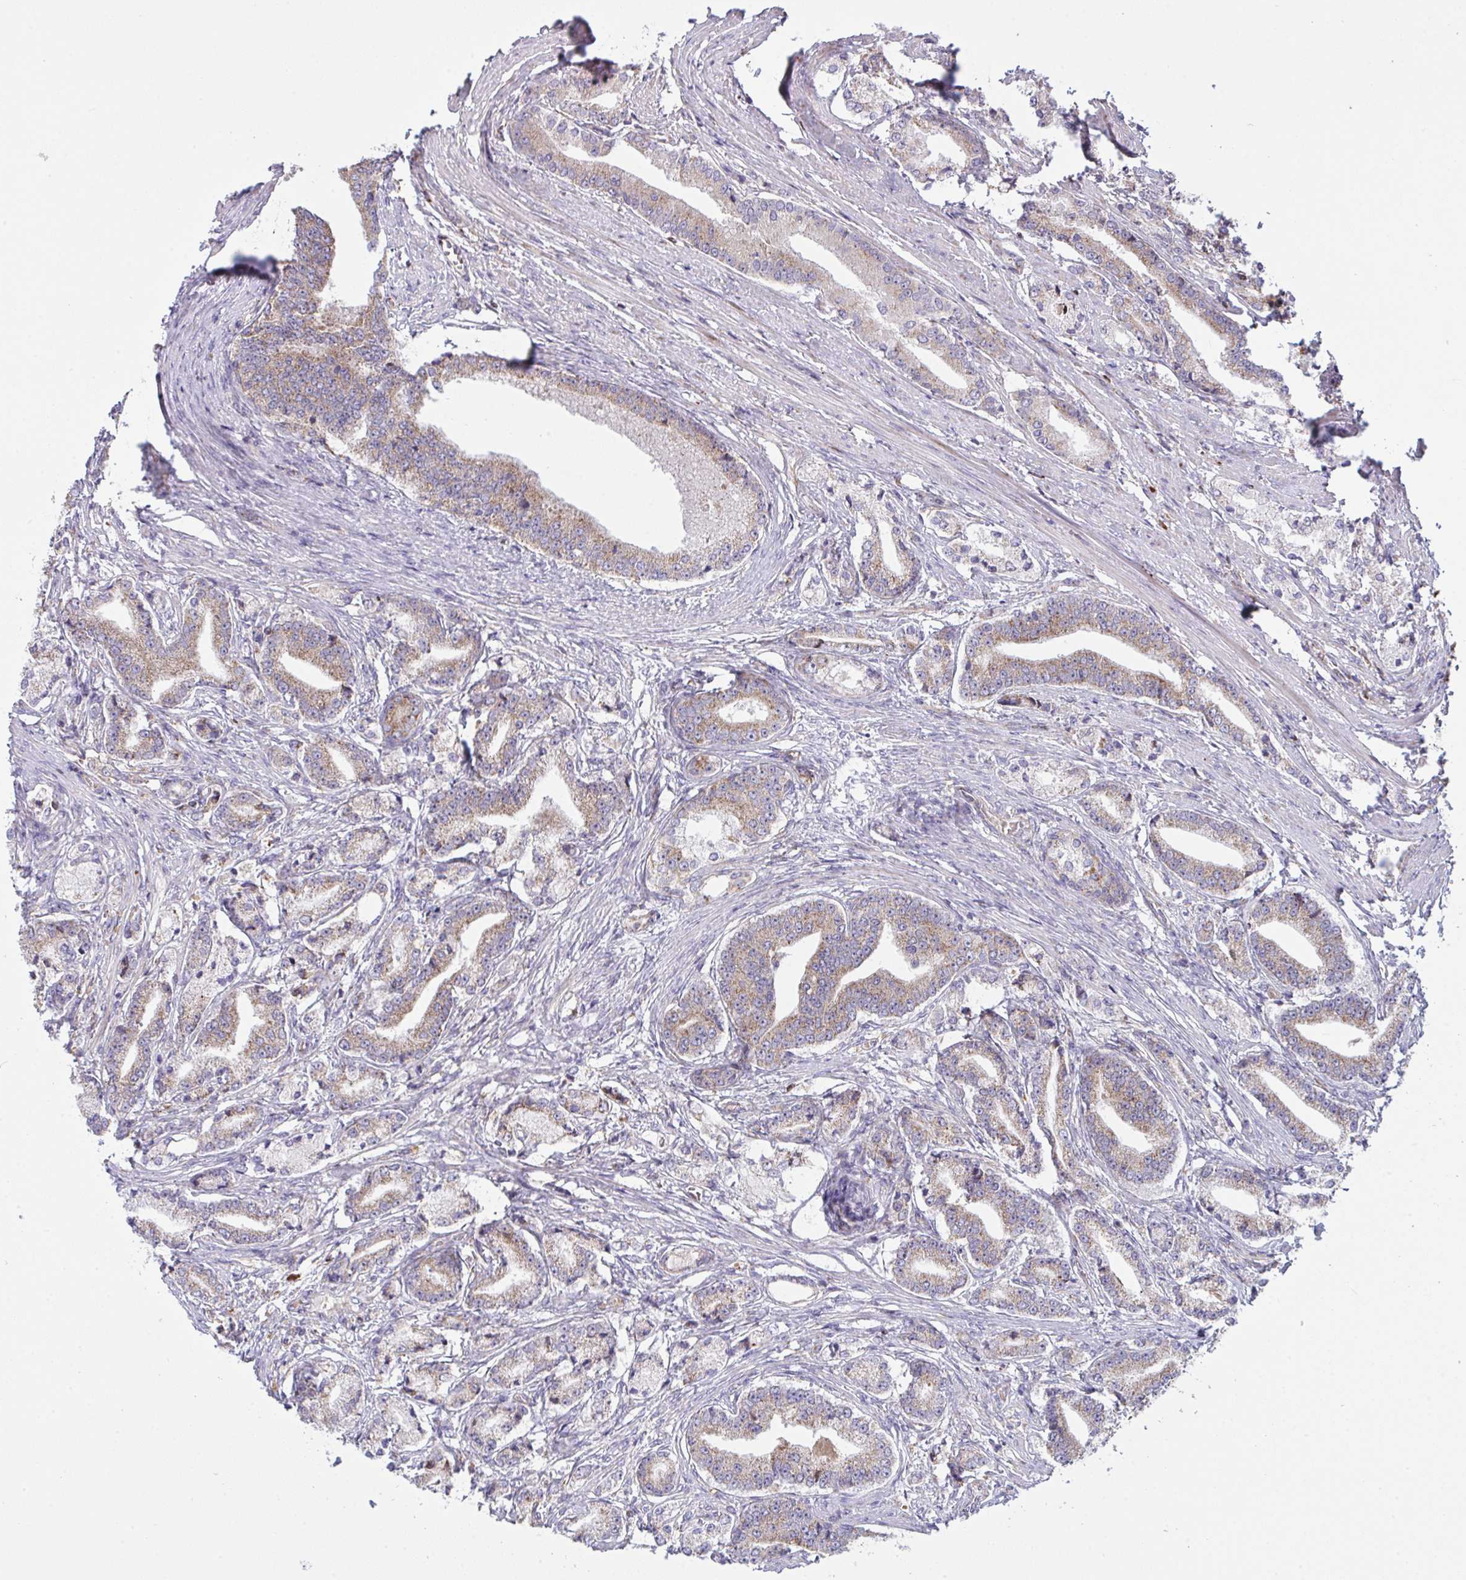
{"staining": {"intensity": "moderate", "quantity": ">75%", "location": "cytoplasmic/membranous"}, "tissue": "prostate cancer", "cell_type": "Tumor cells", "image_type": "cancer", "snomed": [{"axis": "morphology", "description": "Adenocarcinoma, High grade"}, {"axis": "topography", "description": "Prostate and seminal vesicle, NOS"}], "caption": "Moderate cytoplasmic/membranous expression for a protein is appreciated in approximately >75% of tumor cells of prostate high-grade adenocarcinoma using IHC.", "gene": "MICOS10", "patient": {"sex": "male", "age": 61}}